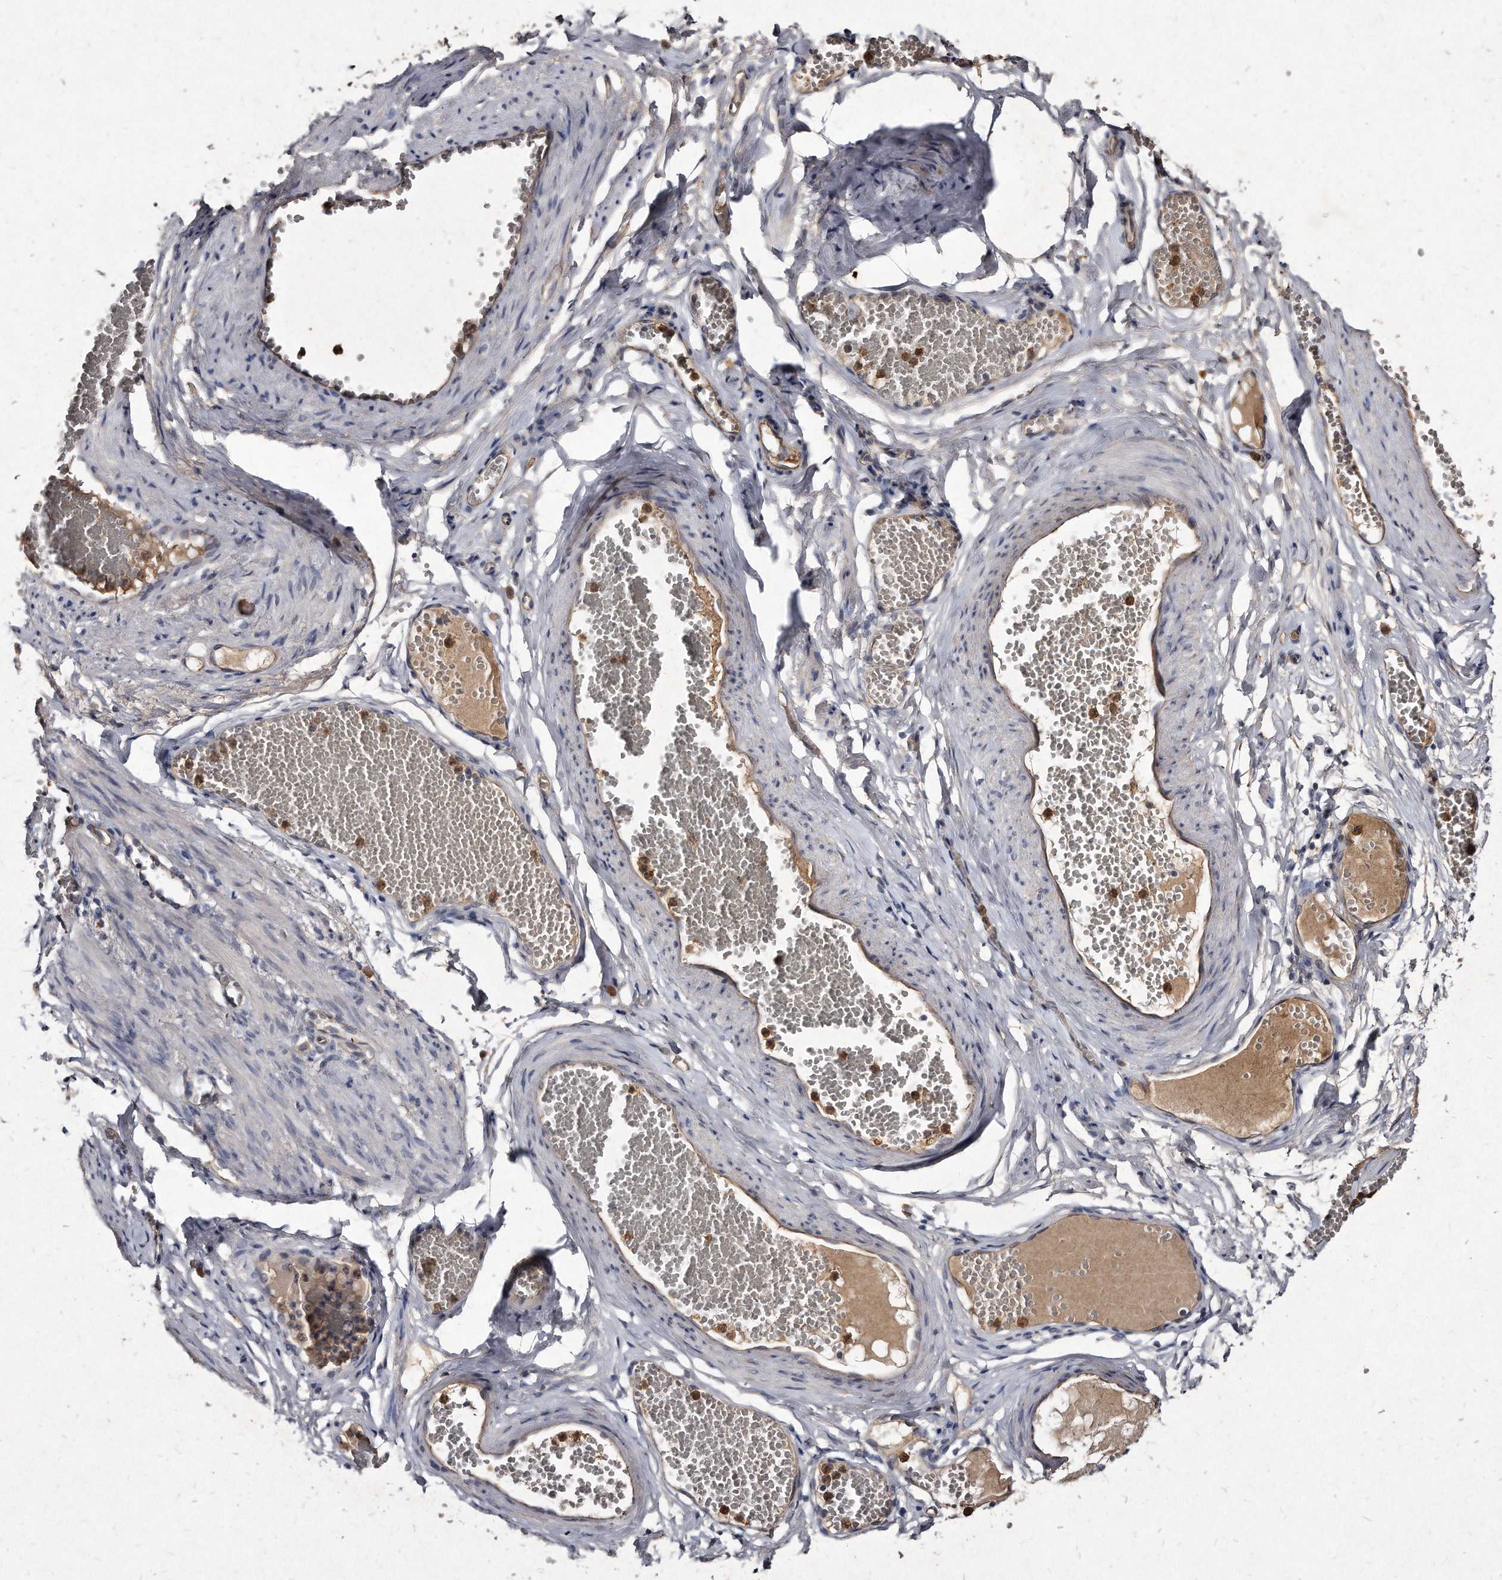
{"staining": {"intensity": "weak", "quantity": ">75%", "location": "cytoplasmic/membranous"}, "tissue": "adipose tissue", "cell_type": "Adipocytes", "image_type": "normal", "snomed": [{"axis": "morphology", "description": "Normal tissue, NOS"}, {"axis": "topography", "description": "Smooth muscle"}, {"axis": "topography", "description": "Peripheral nerve tissue"}], "caption": "IHC of benign adipose tissue demonstrates low levels of weak cytoplasmic/membranous positivity in about >75% of adipocytes. The staining was performed using DAB to visualize the protein expression in brown, while the nuclei were stained in blue with hematoxylin (Magnification: 20x).", "gene": "KLHDC3", "patient": {"sex": "female", "age": 39}}